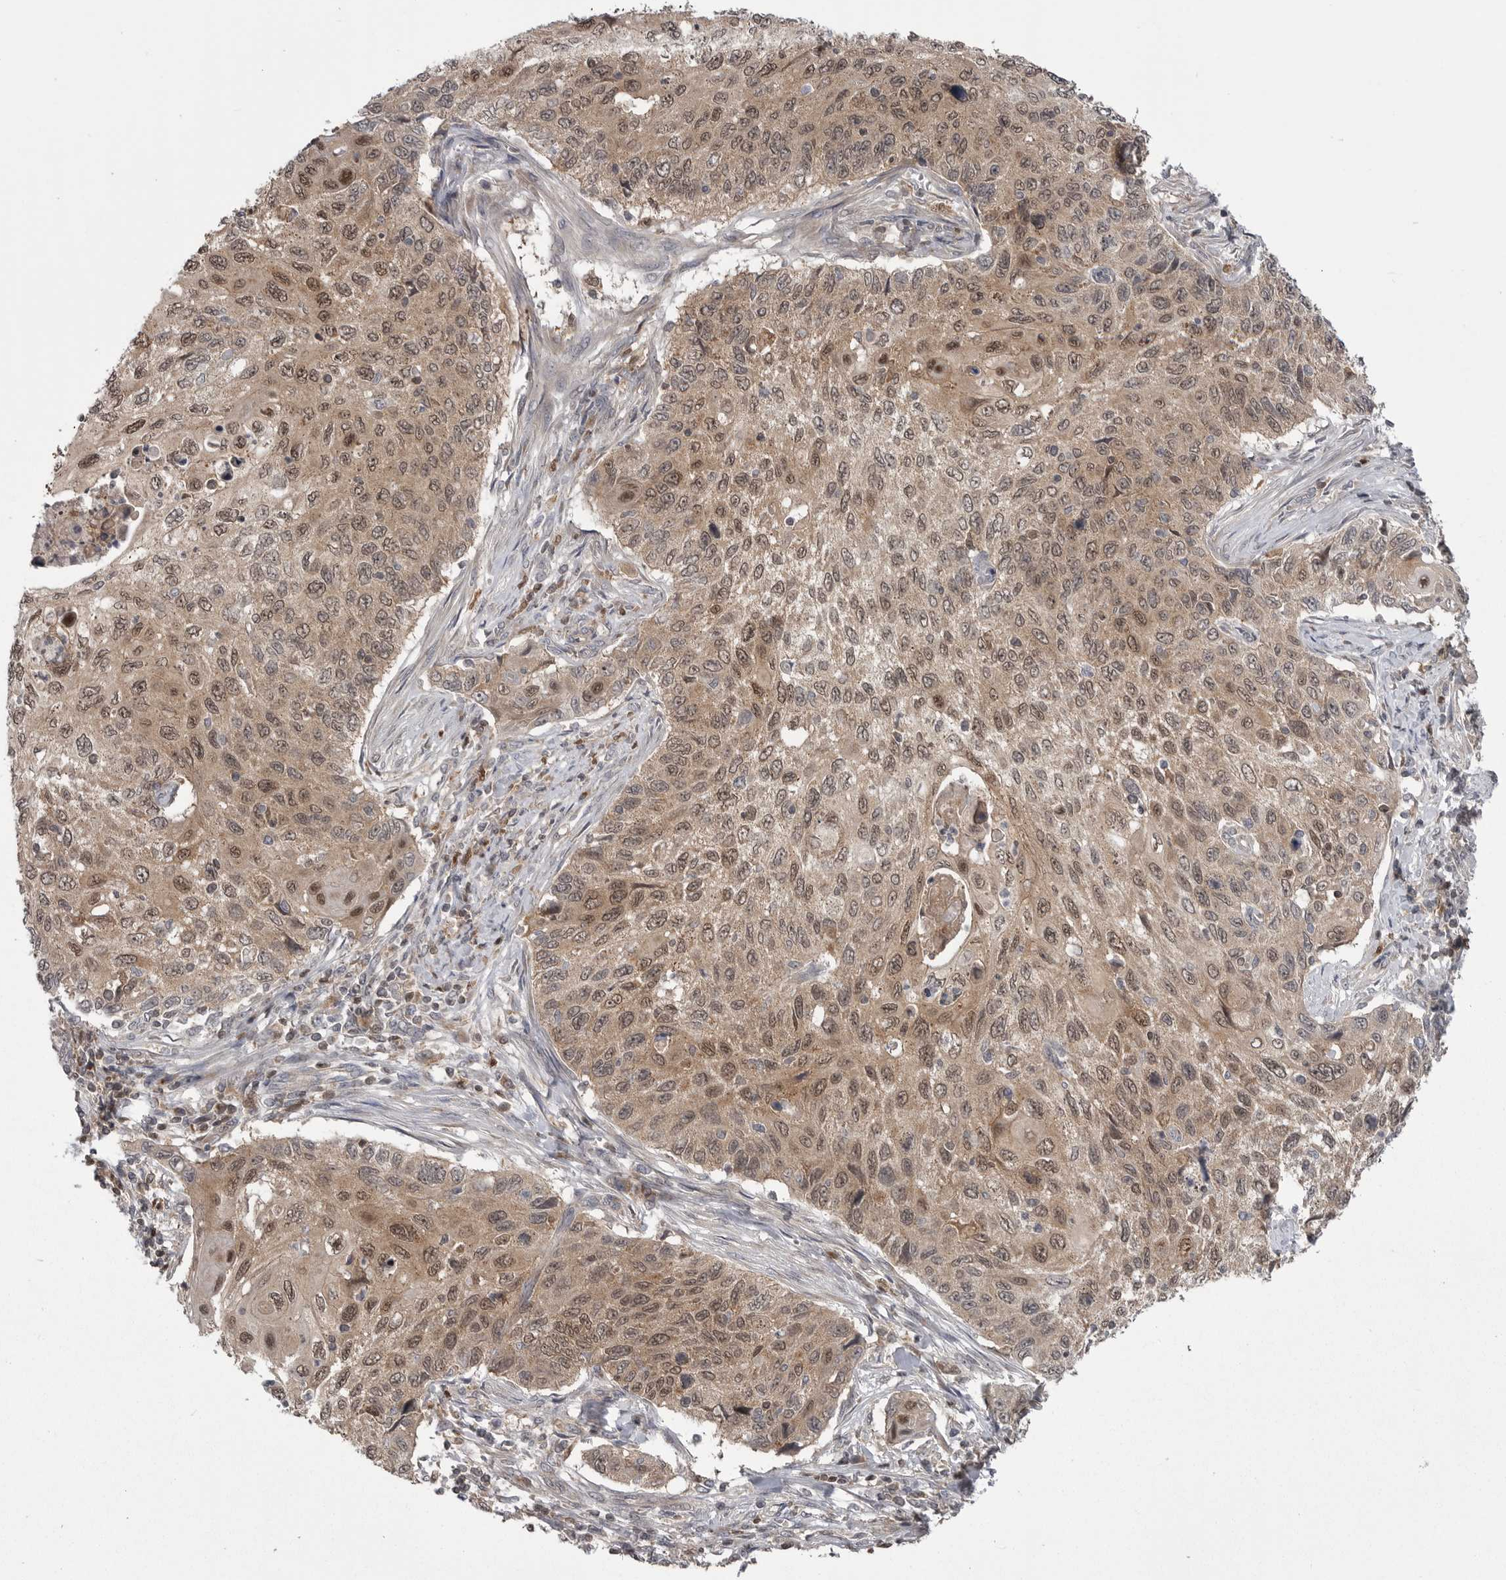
{"staining": {"intensity": "moderate", "quantity": ">75%", "location": "cytoplasmic/membranous,nuclear"}, "tissue": "cervical cancer", "cell_type": "Tumor cells", "image_type": "cancer", "snomed": [{"axis": "morphology", "description": "Squamous cell carcinoma, NOS"}, {"axis": "topography", "description": "Cervix"}], "caption": "Protein analysis of cervical squamous cell carcinoma tissue displays moderate cytoplasmic/membranous and nuclear expression in about >75% of tumor cells.", "gene": "MAPK13", "patient": {"sex": "female", "age": 70}}